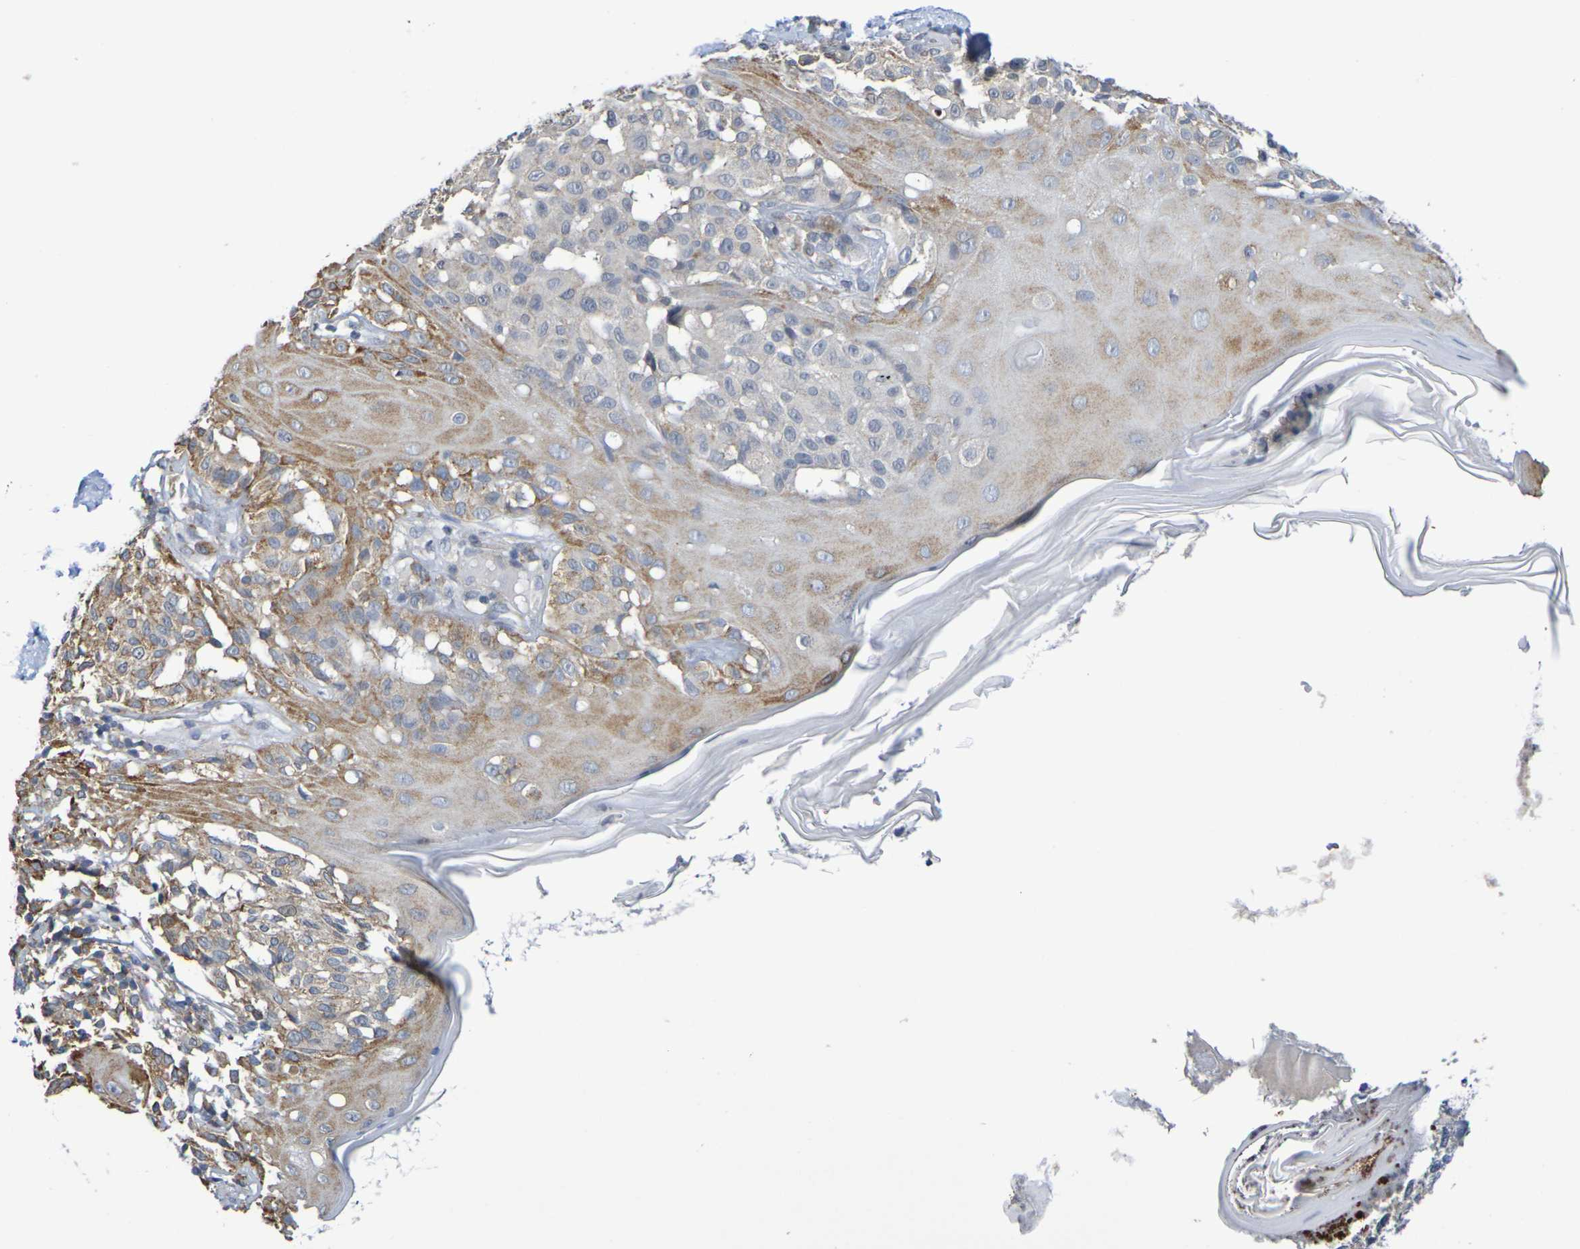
{"staining": {"intensity": "weak", "quantity": ">75%", "location": "cytoplasmic/membranous"}, "tissue": "melanoma", "cell_type": "Tumor cells", "image_type": "cancer", "snomed": [{"axis": "morphology", "description": "Malignant melanoma, NOS"}, {"axis": "topography", "description": "Skin"}], "caption": "Immunohistochemistry (IHC) micrograph of neoplastic tissue: human melanoma stained using IHC exhibits low levels of weak protein expression localized specifically in the cytoplasmic/membranous of tumor cells, appearing as a cytoplasmic/membranous brown color.", "gene": "CHRNB1", "patient": {"sex": "female", "age": 46}}